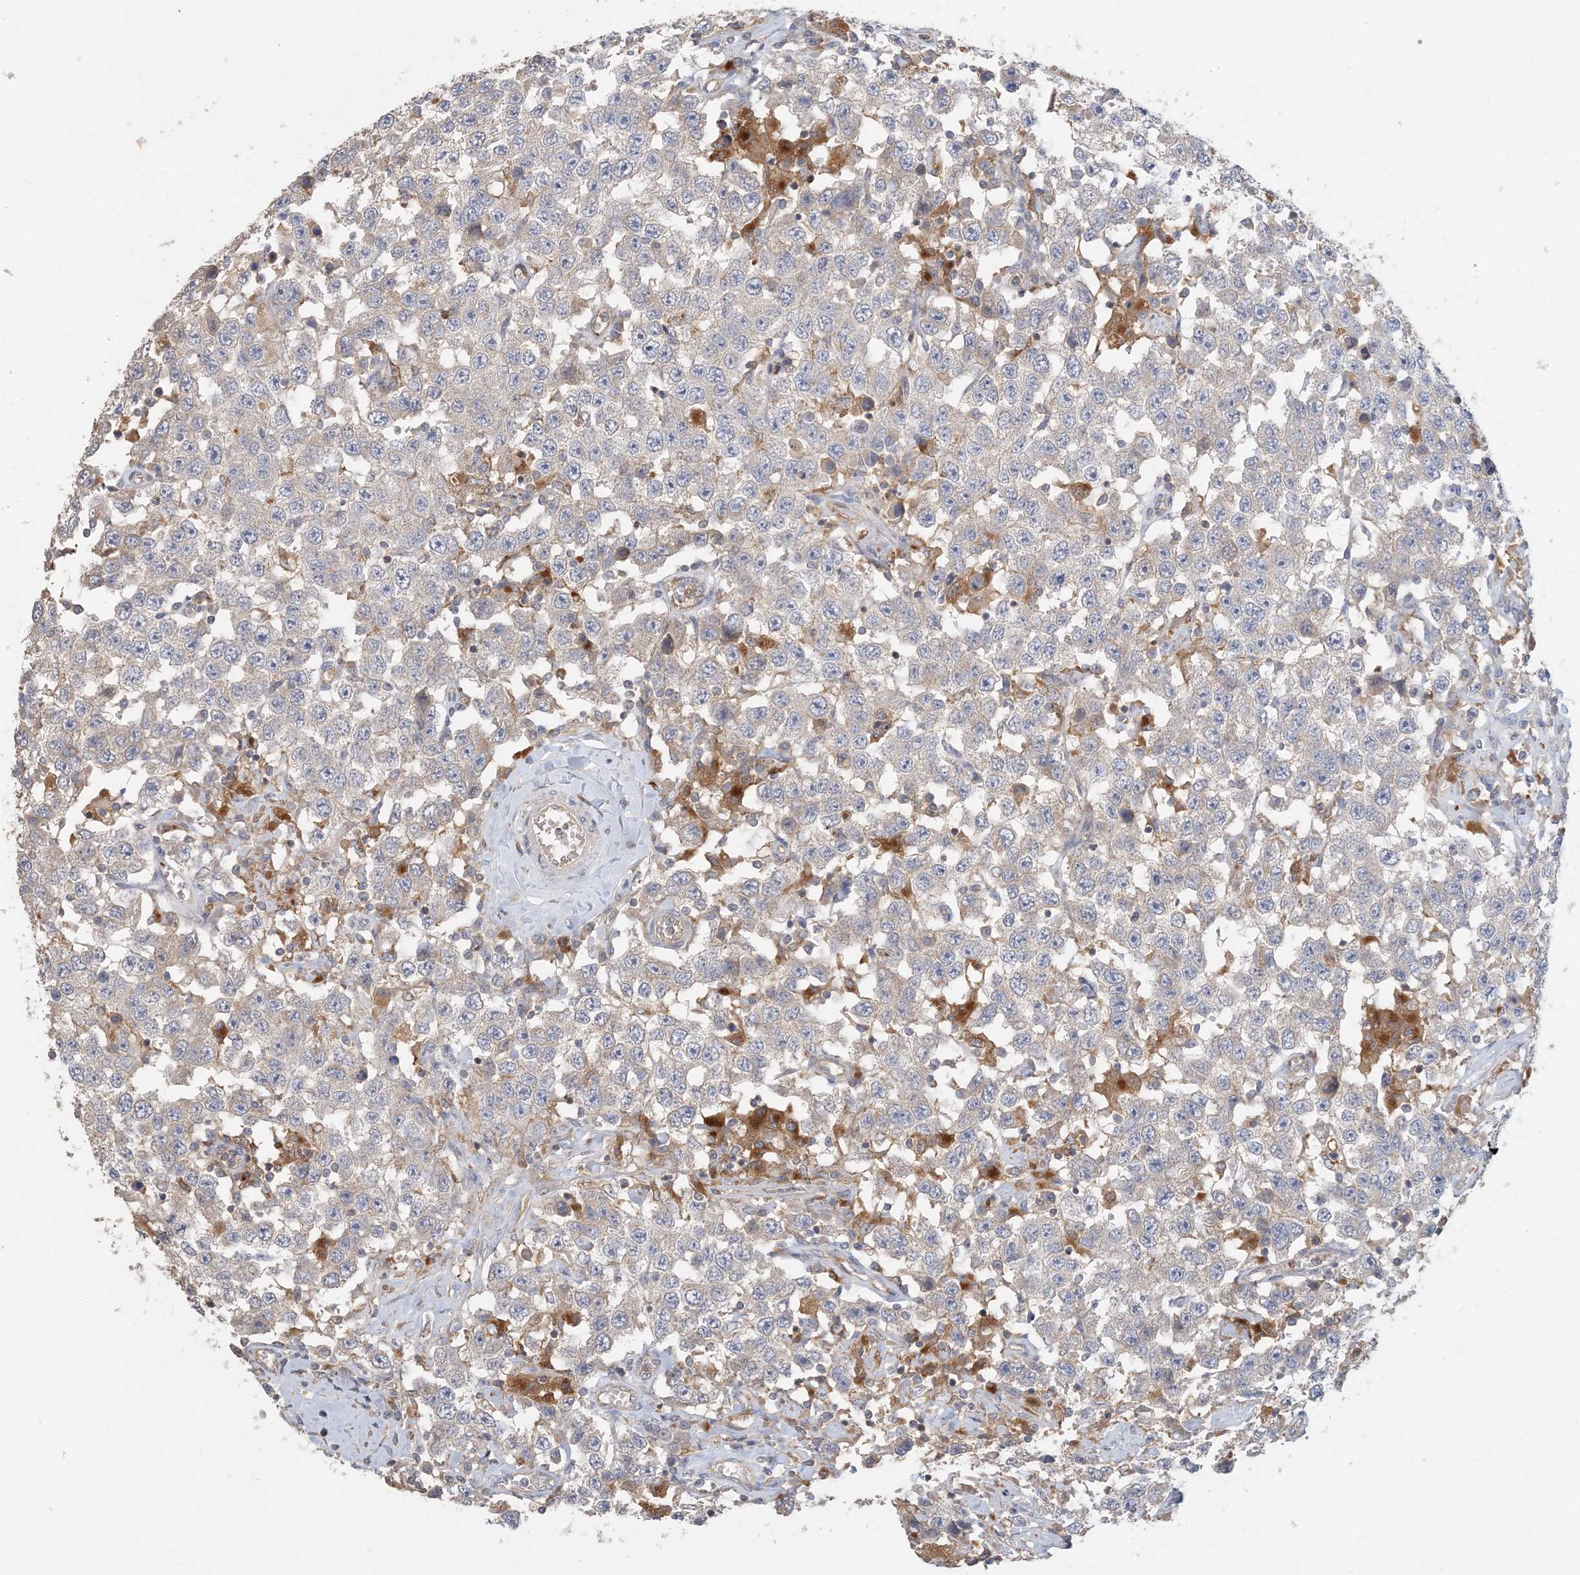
{"staining": {"intensity": "negative", "quantity": "none", "location": "none"}, "tissue": "testis cancer", "cell_type": "Tumor cells", "image_type": "cancer", "snomed": [{"axis": "morphology", "description": "Seminoma, NOS"}, {"axis": "topography", "description": "Testis"}], "caption": "A histopathology image of human testis cancer is negative for staining in tumor cells.", "gene": "SPPL2A", "patient": {"sex": "male", "age": 41}}